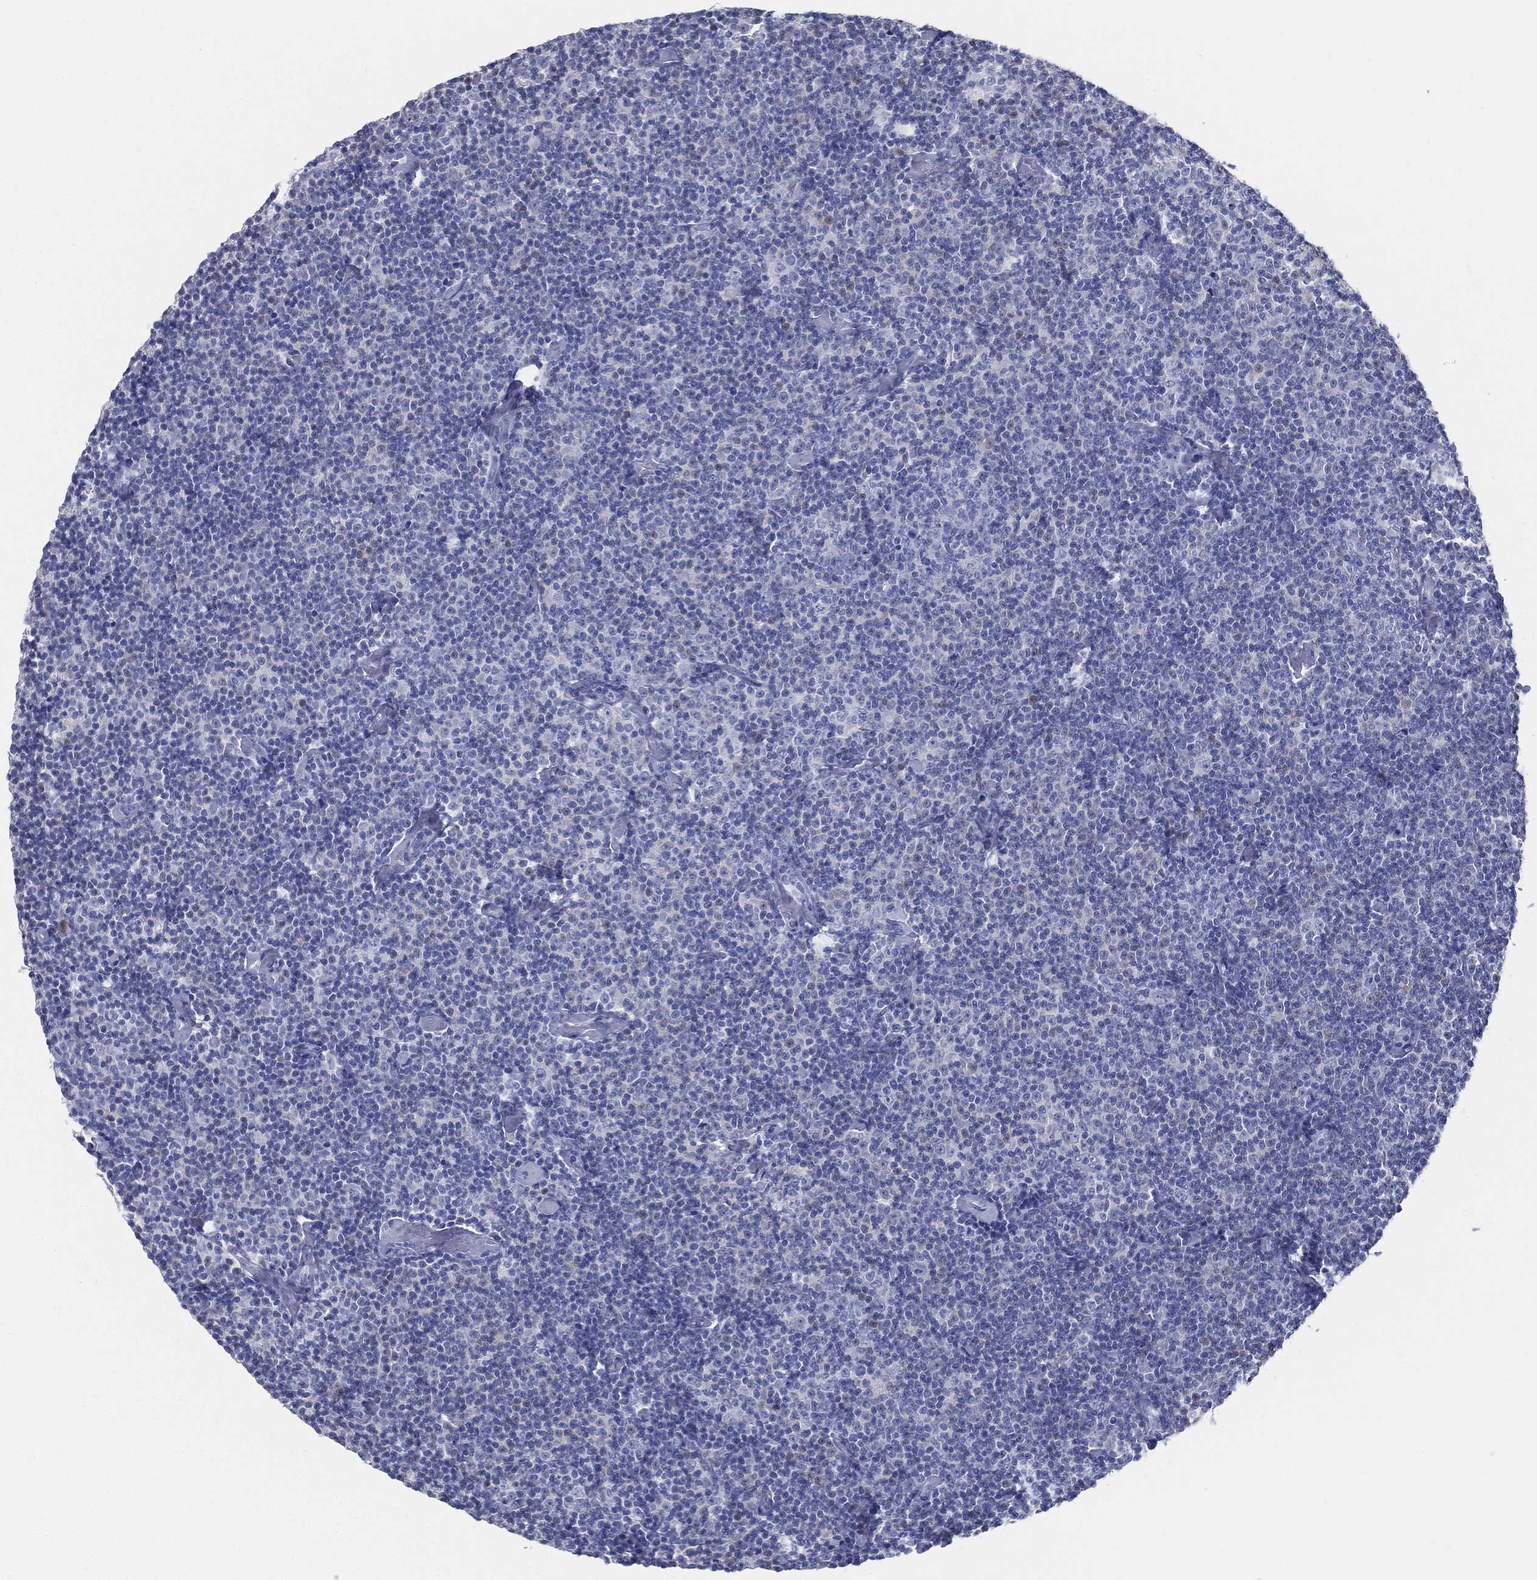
{"staining": {"intensity": "negative", "quantity": "none", "location": "none"}, "tissue": "lymphoma", "cell_type": "Tumor cells", "image_type": "cancer", "snomed": [{"axis": "morphology", "description": "Malignant lymphoma, non-Hodgkin's type, Low grade"}, {"axis": "topography", "description": "Lymph node"}], "caption": "Protein analysis of lymphoma displays no significant expression in tumor cells.", "gene": "STS", "patient": {"sex": "male", "age": 81}}